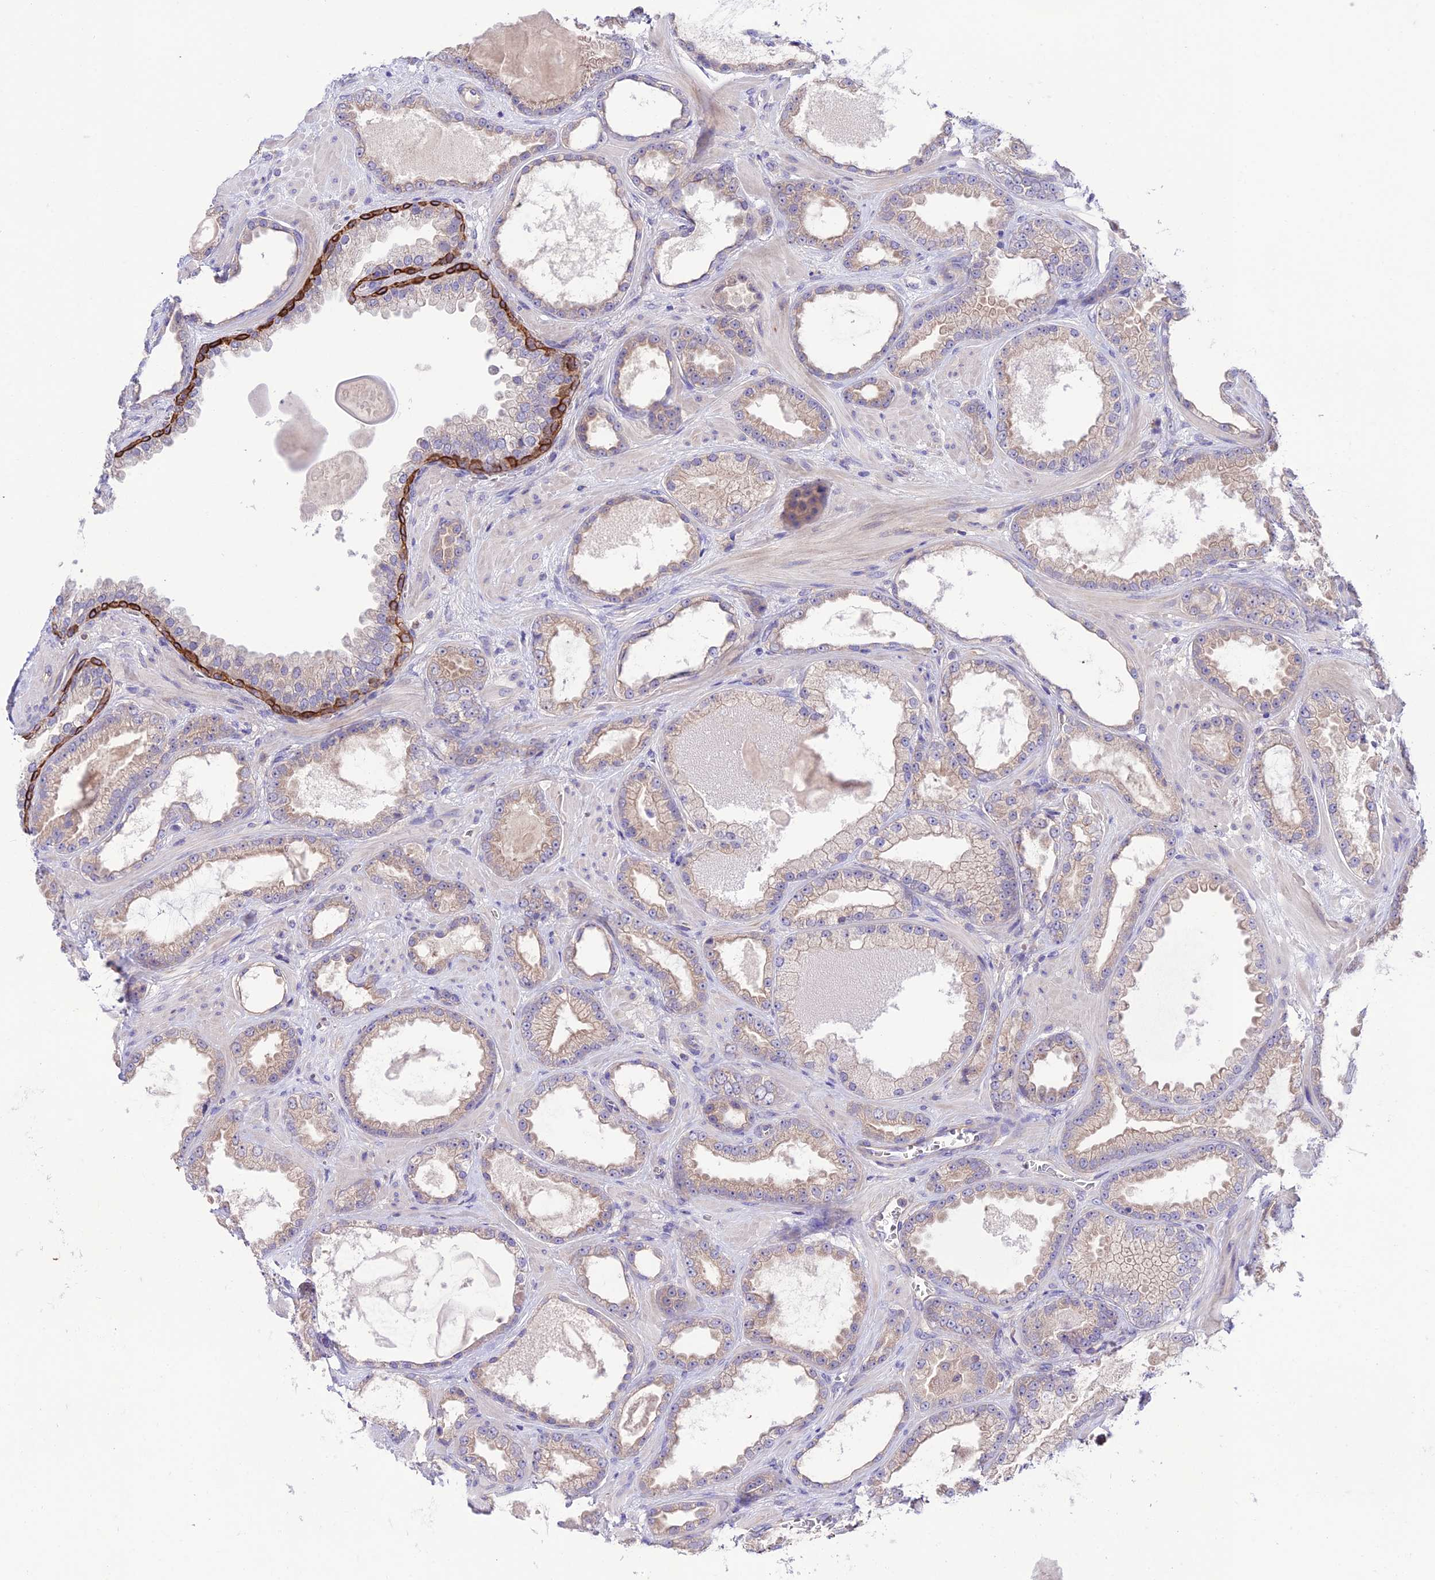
{"staining": {"intensity": "weak", "quantity": "<25%", "location": "cytoplasmic/membranous"}, "tissue": "prostate cancer", "cell_type": "Tumor cells", "image_type": "cancer", "snomed": [{"axis": "morphology", "description": "Adenocarcinoma, Low grade"}, {"axis": "topography", "description": "Prostate"}], "caption": "High magnification brightfield microscopy of prostate adenocarcinoma (low-grade) stained with DAB (3,3'-diaminobenzidine) (brown) and counterstained with hematoxylin (blue): tumor cells show no significant positivity.", "gene": "BRME1", "patient": {"sex": "male", "age": 57}}